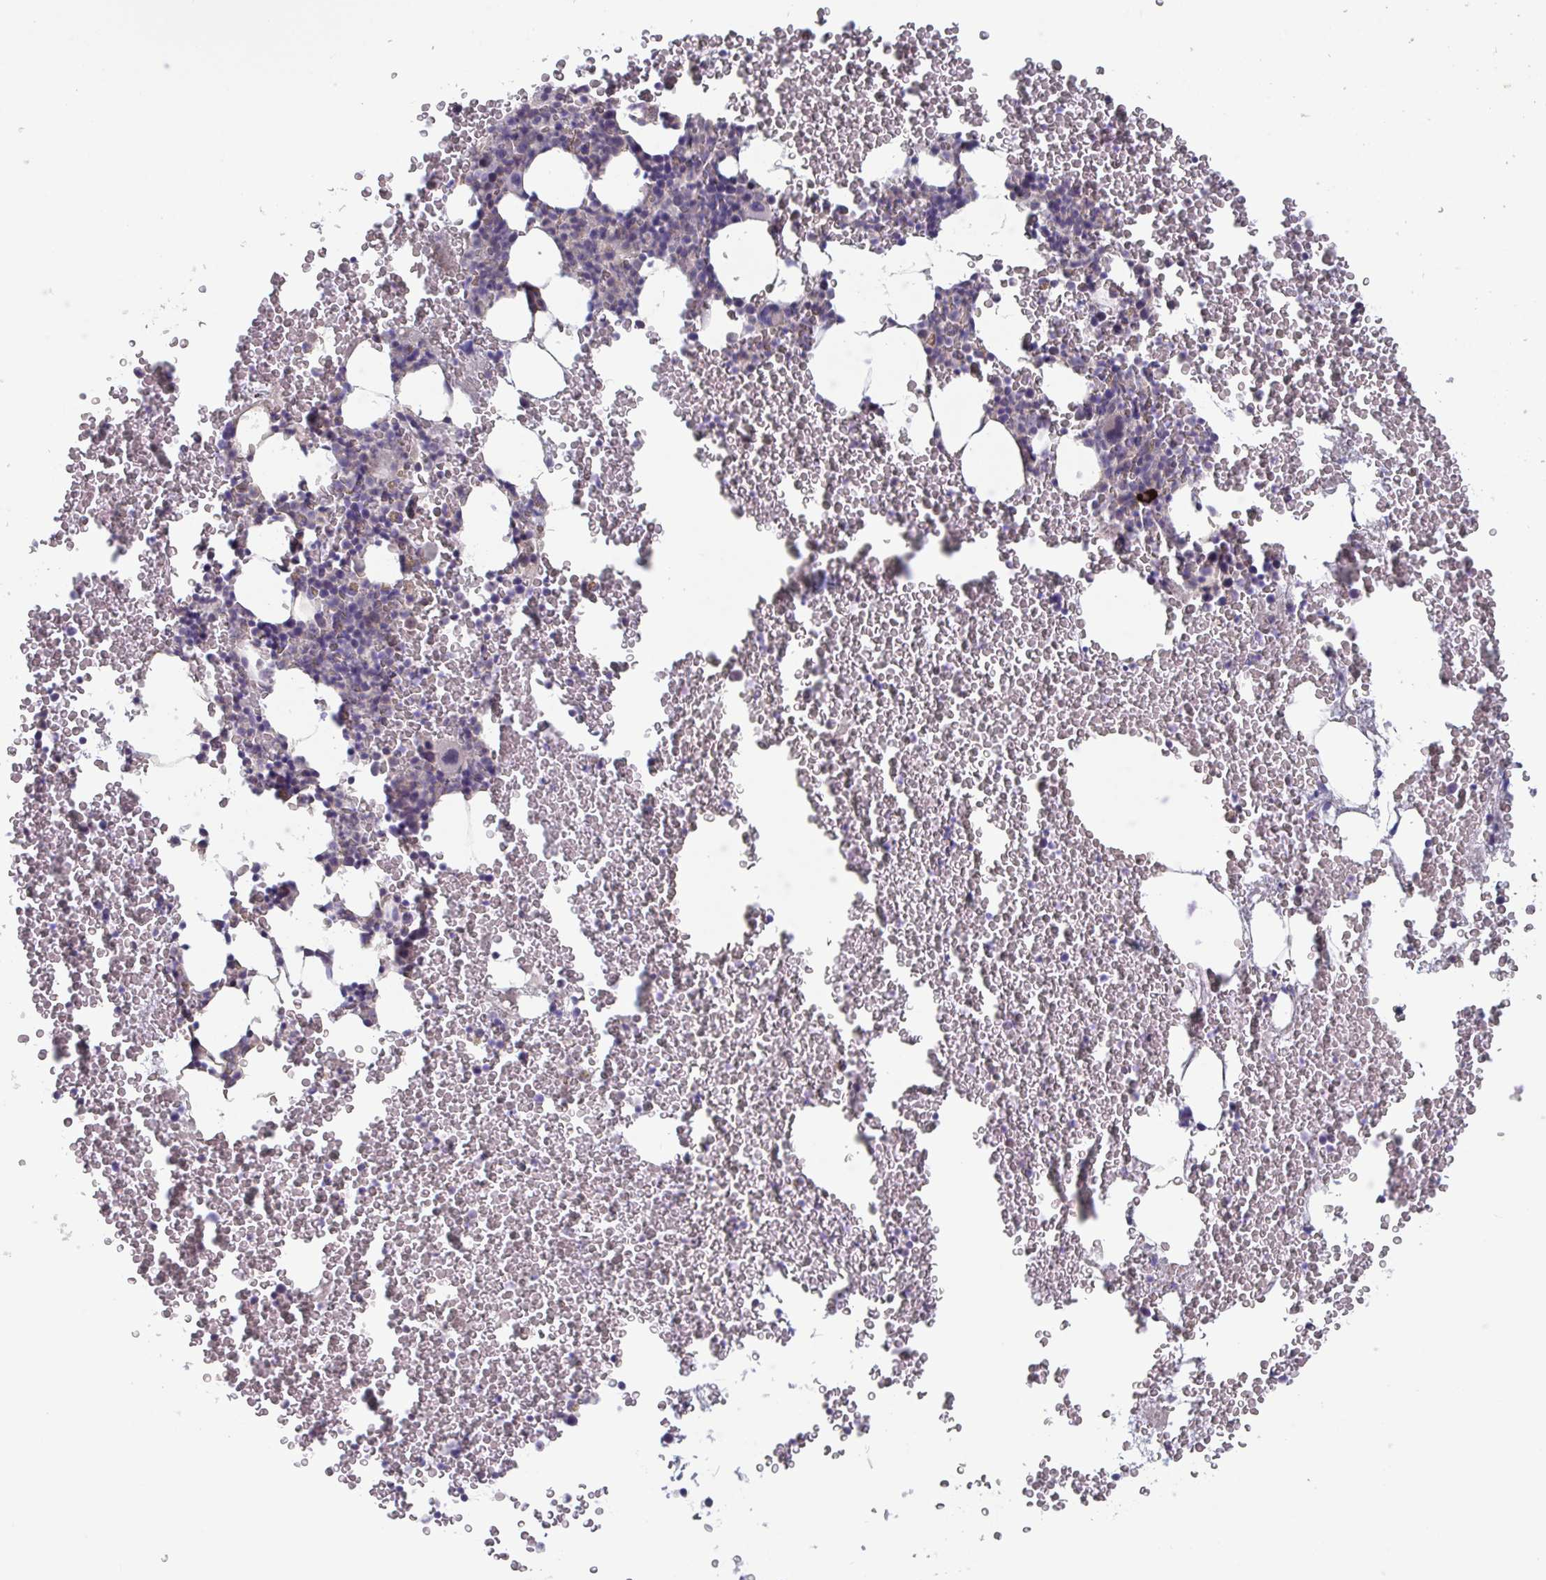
{"staining": {"intensity": "weak", "quantity": "<25%", "location": "cytoplasmic/membranous"}, "tissue": "bone marrow", "cell_type": "Hematopoietic cells", "image_type": "normal", "snomed": [{"axis": "morphology", "description": "Normal tissue, NOS"}, {"axis": "topography", "description": "Bone marrow"}], "caption": "Protein analysis of benign bone marrow reveals no significant staining in hematopoietic cells. (Brightfield microscopy of DAB (3,3'-diaminobenzidine) immunohistochemistry (IHC) at high magnification).", "gene": "STK26", "patient": {"sex": "female", "age": 26}}